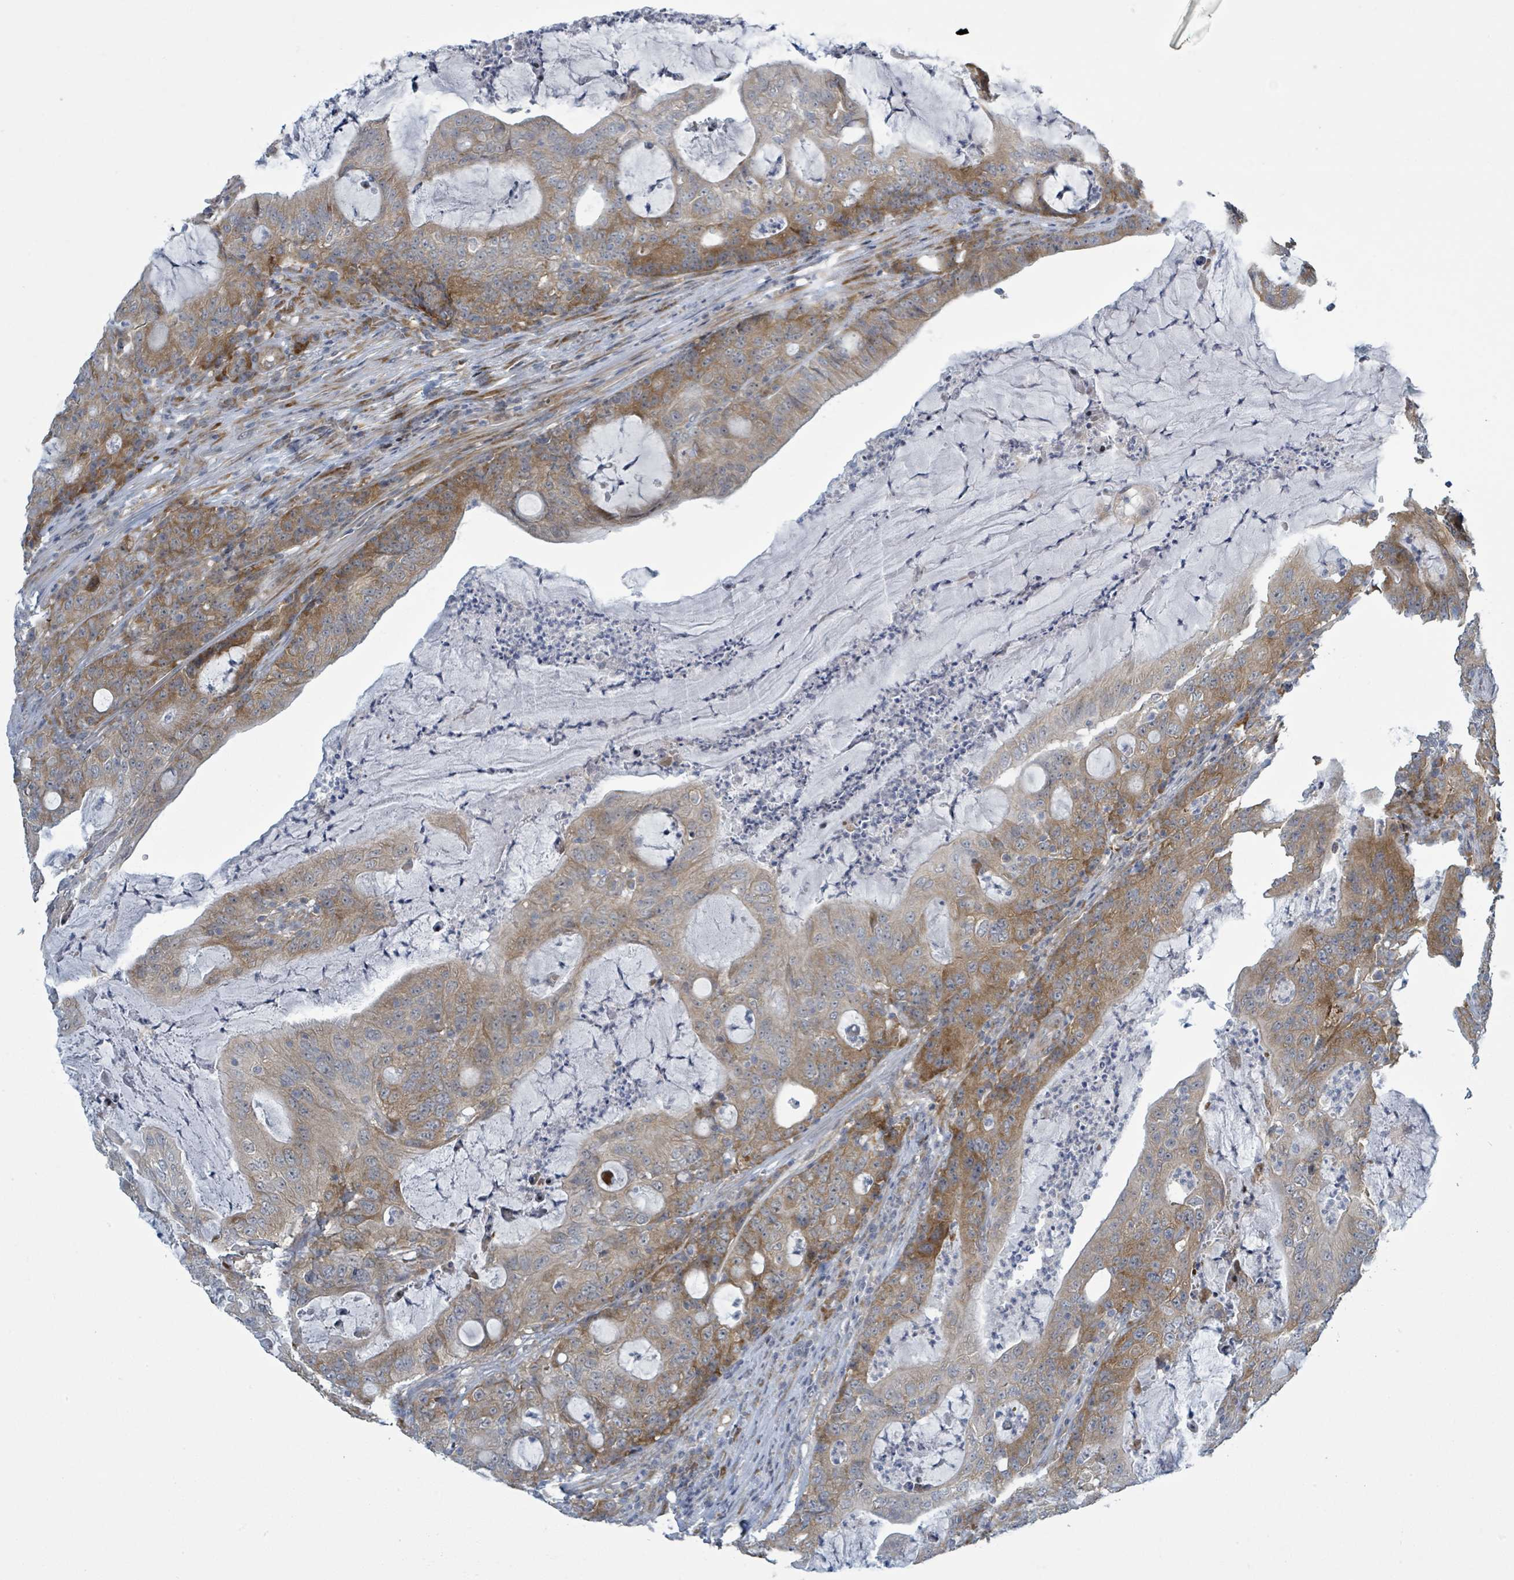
{"staining": {"intensity": "moderate", "quantity": ">75%", "location": "cytoplasmic/membranous"}, "tissue": "colorectal cancer", "cell_type": "Tumor cells", "image_type": "cancer", "snomed": [{"axis": "morphology", "description": "Adenocarcinoma, NOS"}, {"axis": "topography", "description": "Colon"}], "caption": "Protein staining of colorectal adenocarcinoma tissue exhibits moderate cytoplasmic/membranous expression in about >75% of tumor cells.", "gene": "RPL32", "patient": {"sex": "male", "age": 83}}